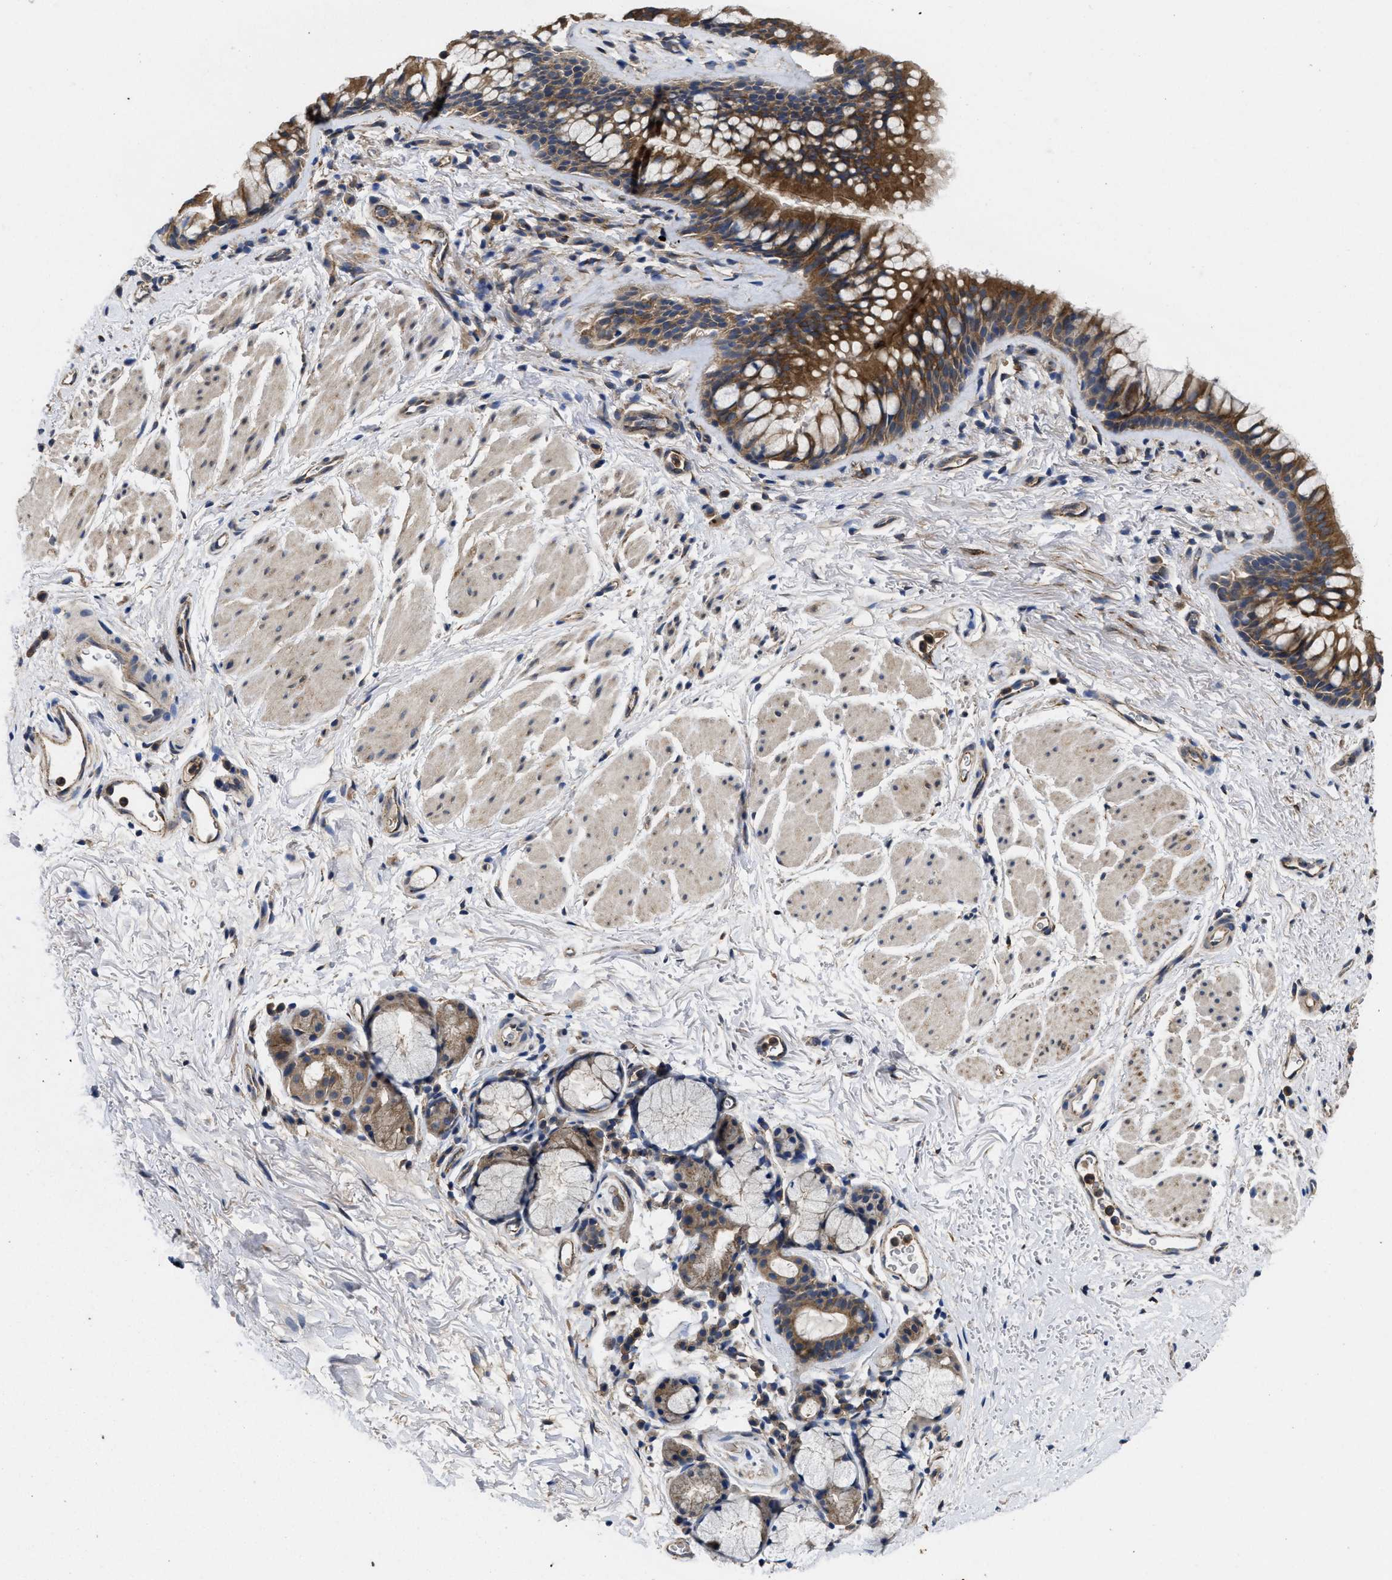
{"staining": {"intensity": "strong", "quantity": ">75%", "location": "cytoplasmic/membranous"}, "tissue": "bronchus", "cell_type": "Respiratory epithelial cells", "image_type": "normal", "snomed": [{"axis": "morphology", "description": "Normal tissue, NOS"}, {"axis": "topography", "description": "Cartilage tissue"}, {"axis": "topography", "description": "Bronchus"}], "caption": "Immunohistochemical staining of unremarkable human bronchus displays >75% levels of strong cytoplasmic/membranous protein positivity in about >75% of respiratory epithelial cells. (brown staining indicates protein expression, while blue staining denotes nuclei).", "gene": "PKD2", "patient": {"sex": "female", "age": 53}}